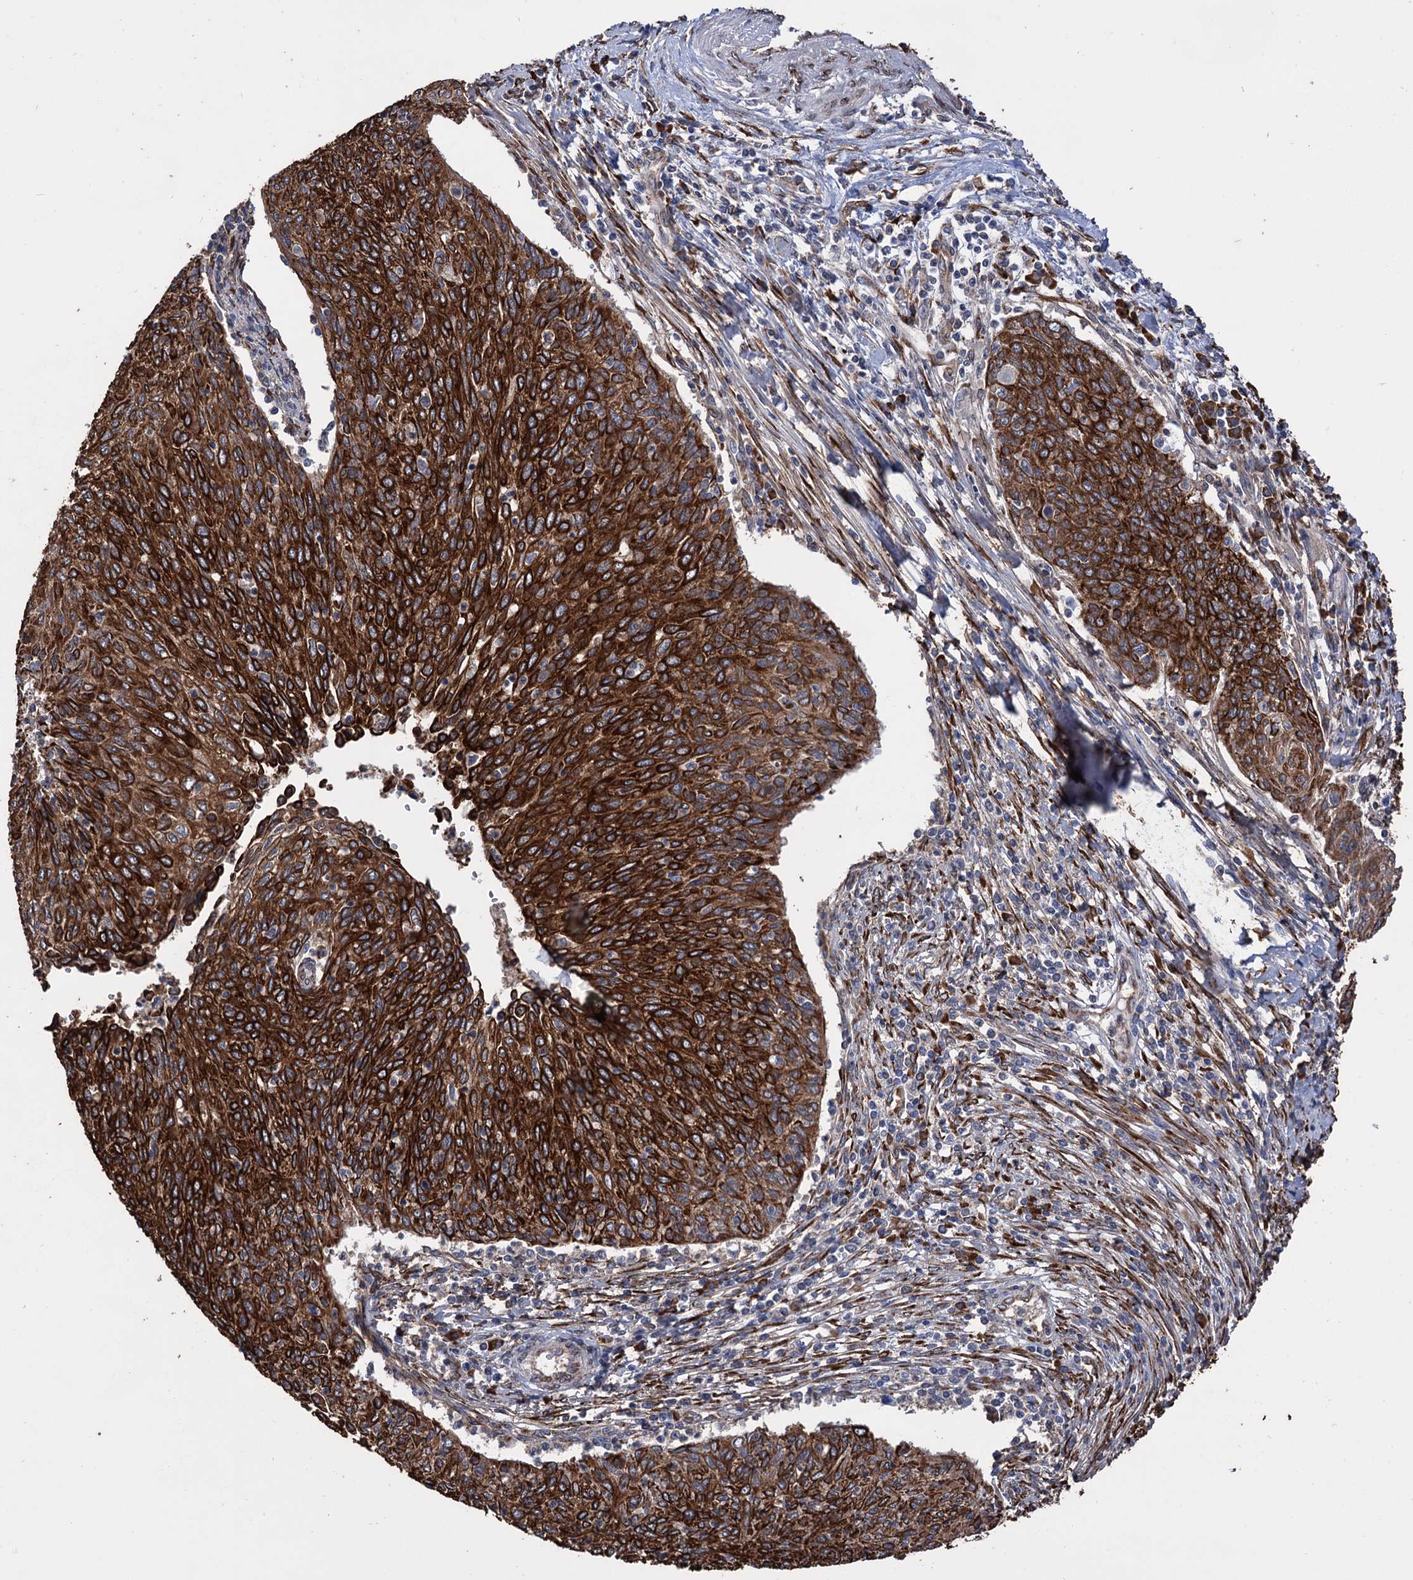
{"staining": {"intensity": "strong", "quantity": ">75%", "location": "cytoplasmic/membranous"}, "tissue": "cervical cancer", "cell_type": "Tumor cells", "image_type": "cancer", "snomed": [{"axis": "morphology", "description": "Squamous cell carcinoma, NOS"}, {"axis": "topography", "description": "Cervix"}], "caption": "A brown stain labels strong cytoplasmic/membranous positivity of a protein in cervical squamous cell carcinoma tumor cells. Ihc stains the protein in brown and the nuclei are stained blue.", "gene": "CDAN1", "patient": {"sex": "female", "age": 38}}